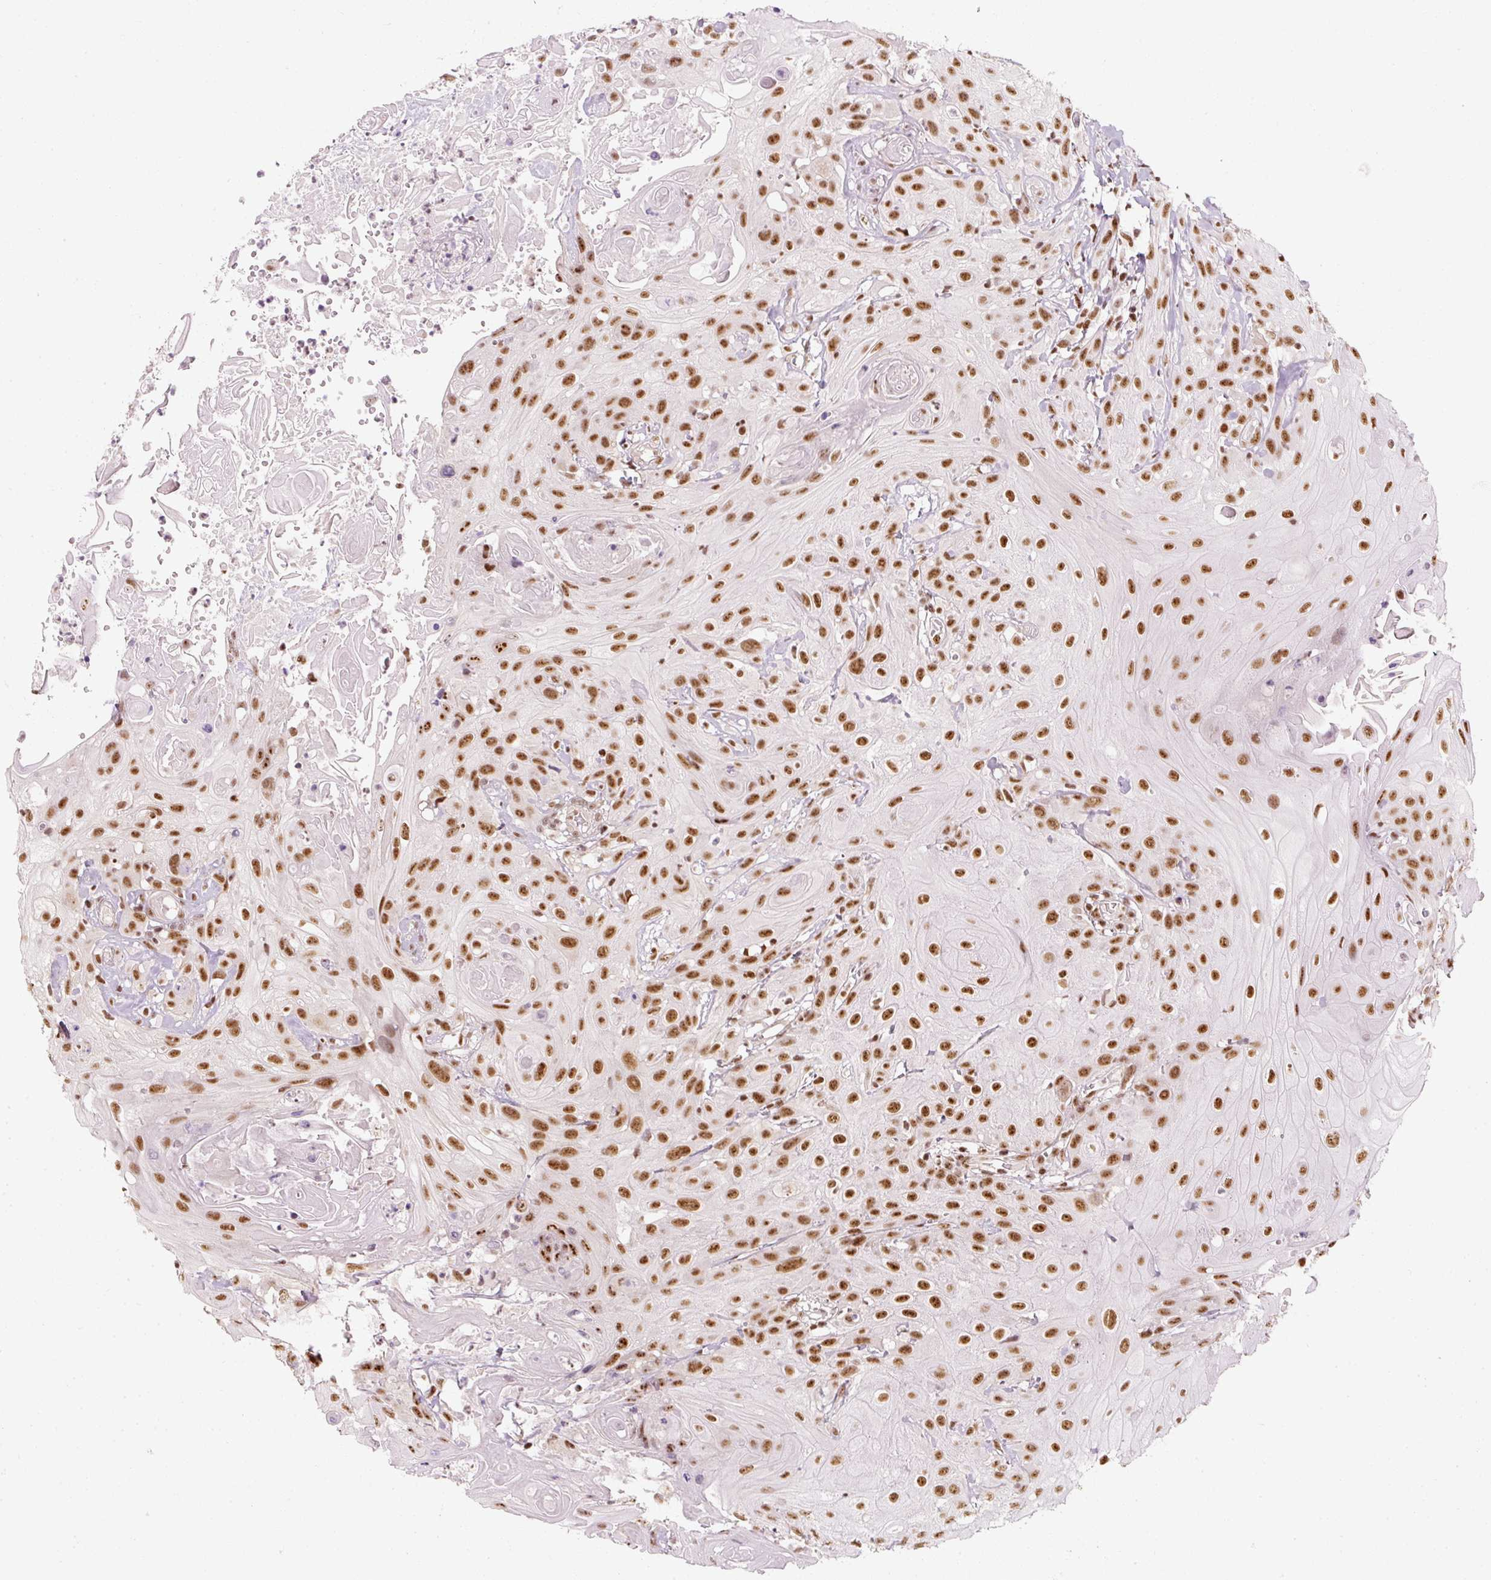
{"staining": {"intensity": "moderate", "quantity": ">75%", "location": "nuclear"}, "tissue": "head and neck cancer", "cell_type": "Tumor cells", "image_type": "cancer", "snomed": [{"axis": "morphology", "description": "Squamous cell carcinoma, NOS"}, {"axis": "topography", "description": "Skin"}, {"axis": "topography", "description": "Head-Neck"}], "caption": "This micrograph exhibits IHC staining of head and neck squamous cell carcinoma, with medium moderate nuclear staining in approximately >75% of tumor cells.", "gene": "U2AF2", "patient": {"sex": "male", "age": 80}}